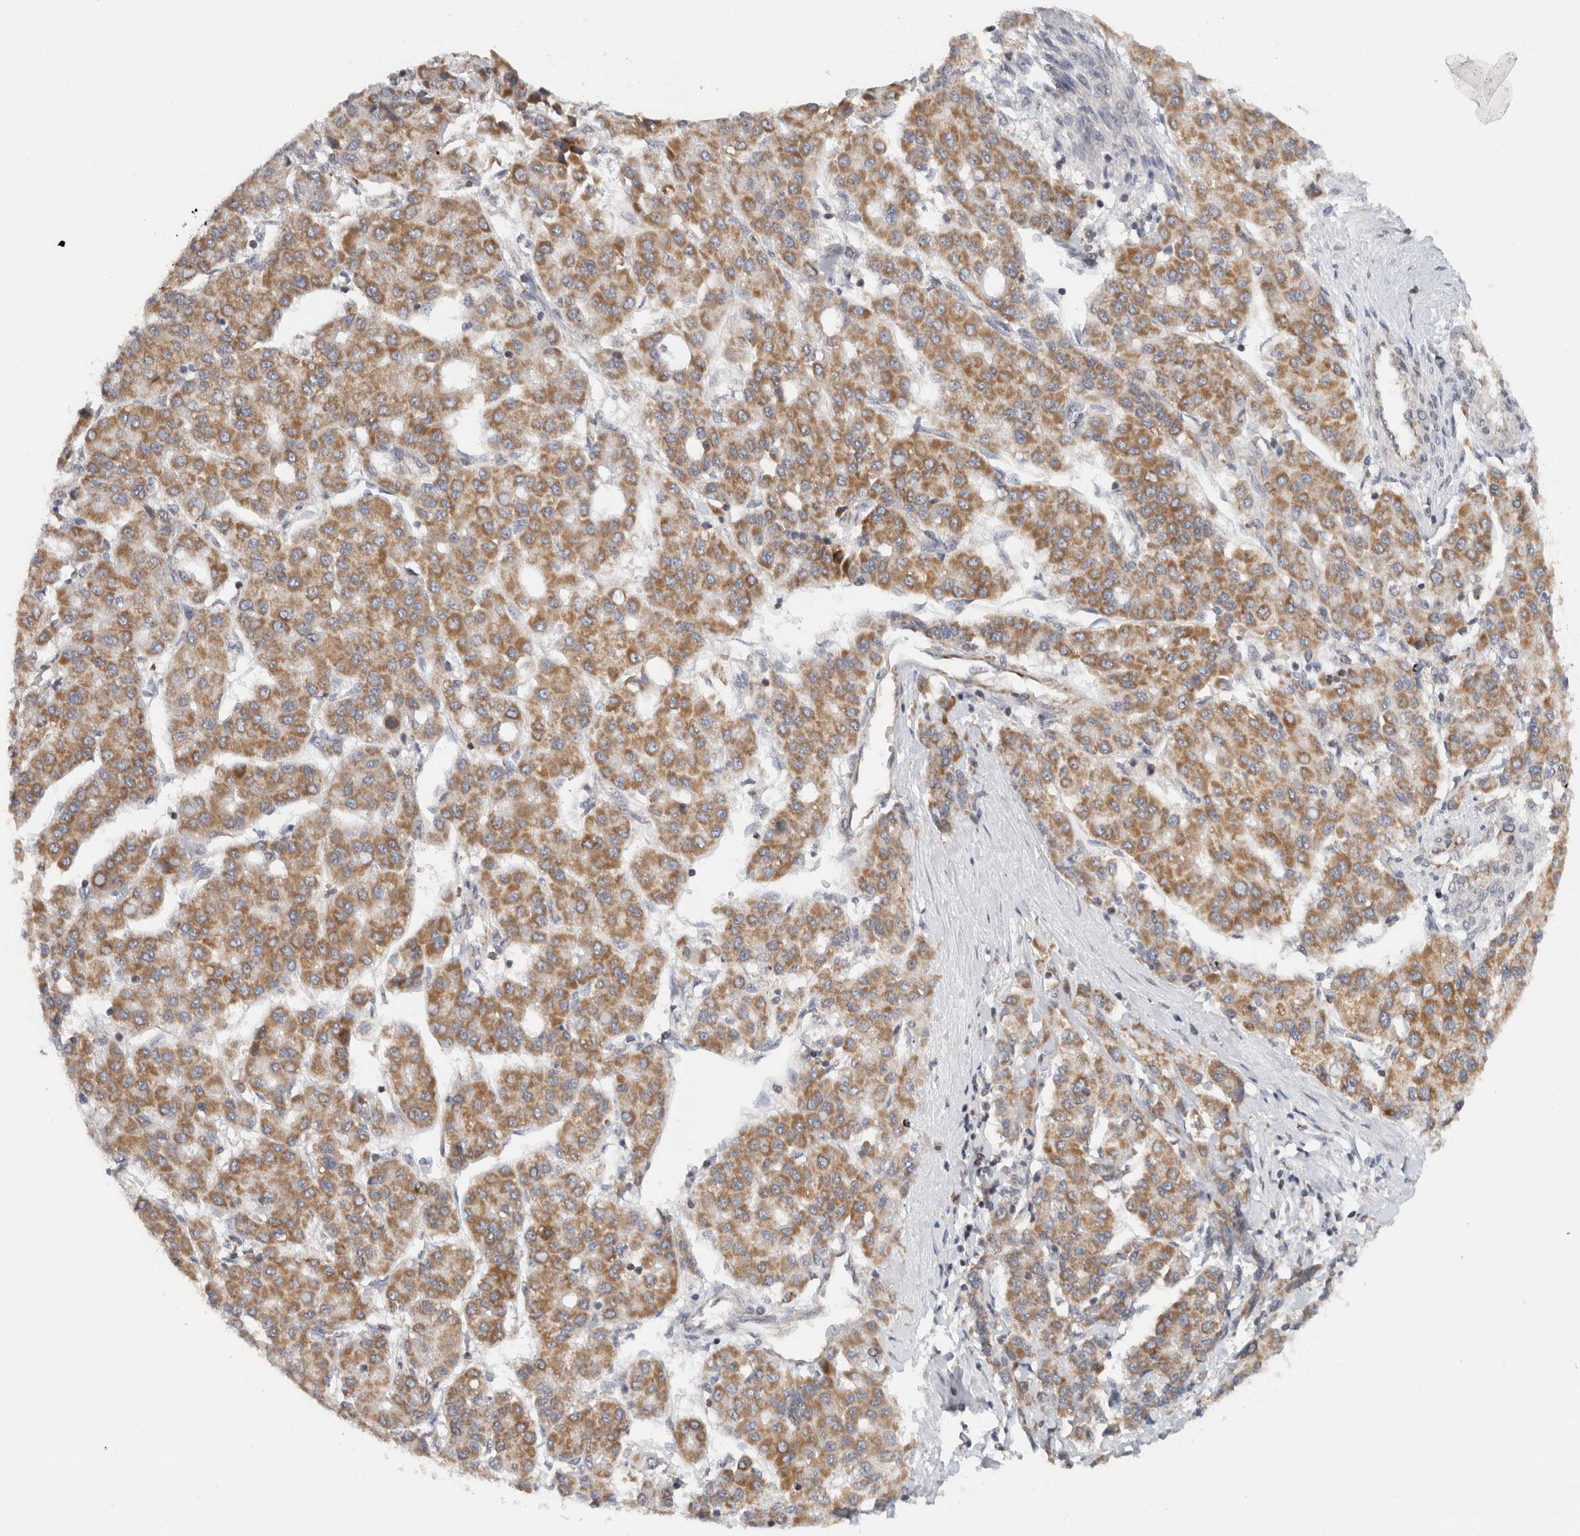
{"staining": {"intensity": "moderate", "quantity": ">75%", "location": "cytoplasmic/membranous"}, "tissue": "liver cancer", "cell_type": "Tumor cells", "image_type": "cancer", "snomed": [{"axis": "morphology", "description": "Carcinoma, Hepatocellular, NOS"}, {"axis": "topography", "description": "Liver"}], "caption": "Hepatocellular carcinoma (liver) tissue displays moderate cytoplasmic/membranous positivity in approximately >75% of tumor cells (Brightfield microscopy of DAB IHC at high magnification).", "gene": "CMC2", "patient": {"sex": "male", "age": 65}}